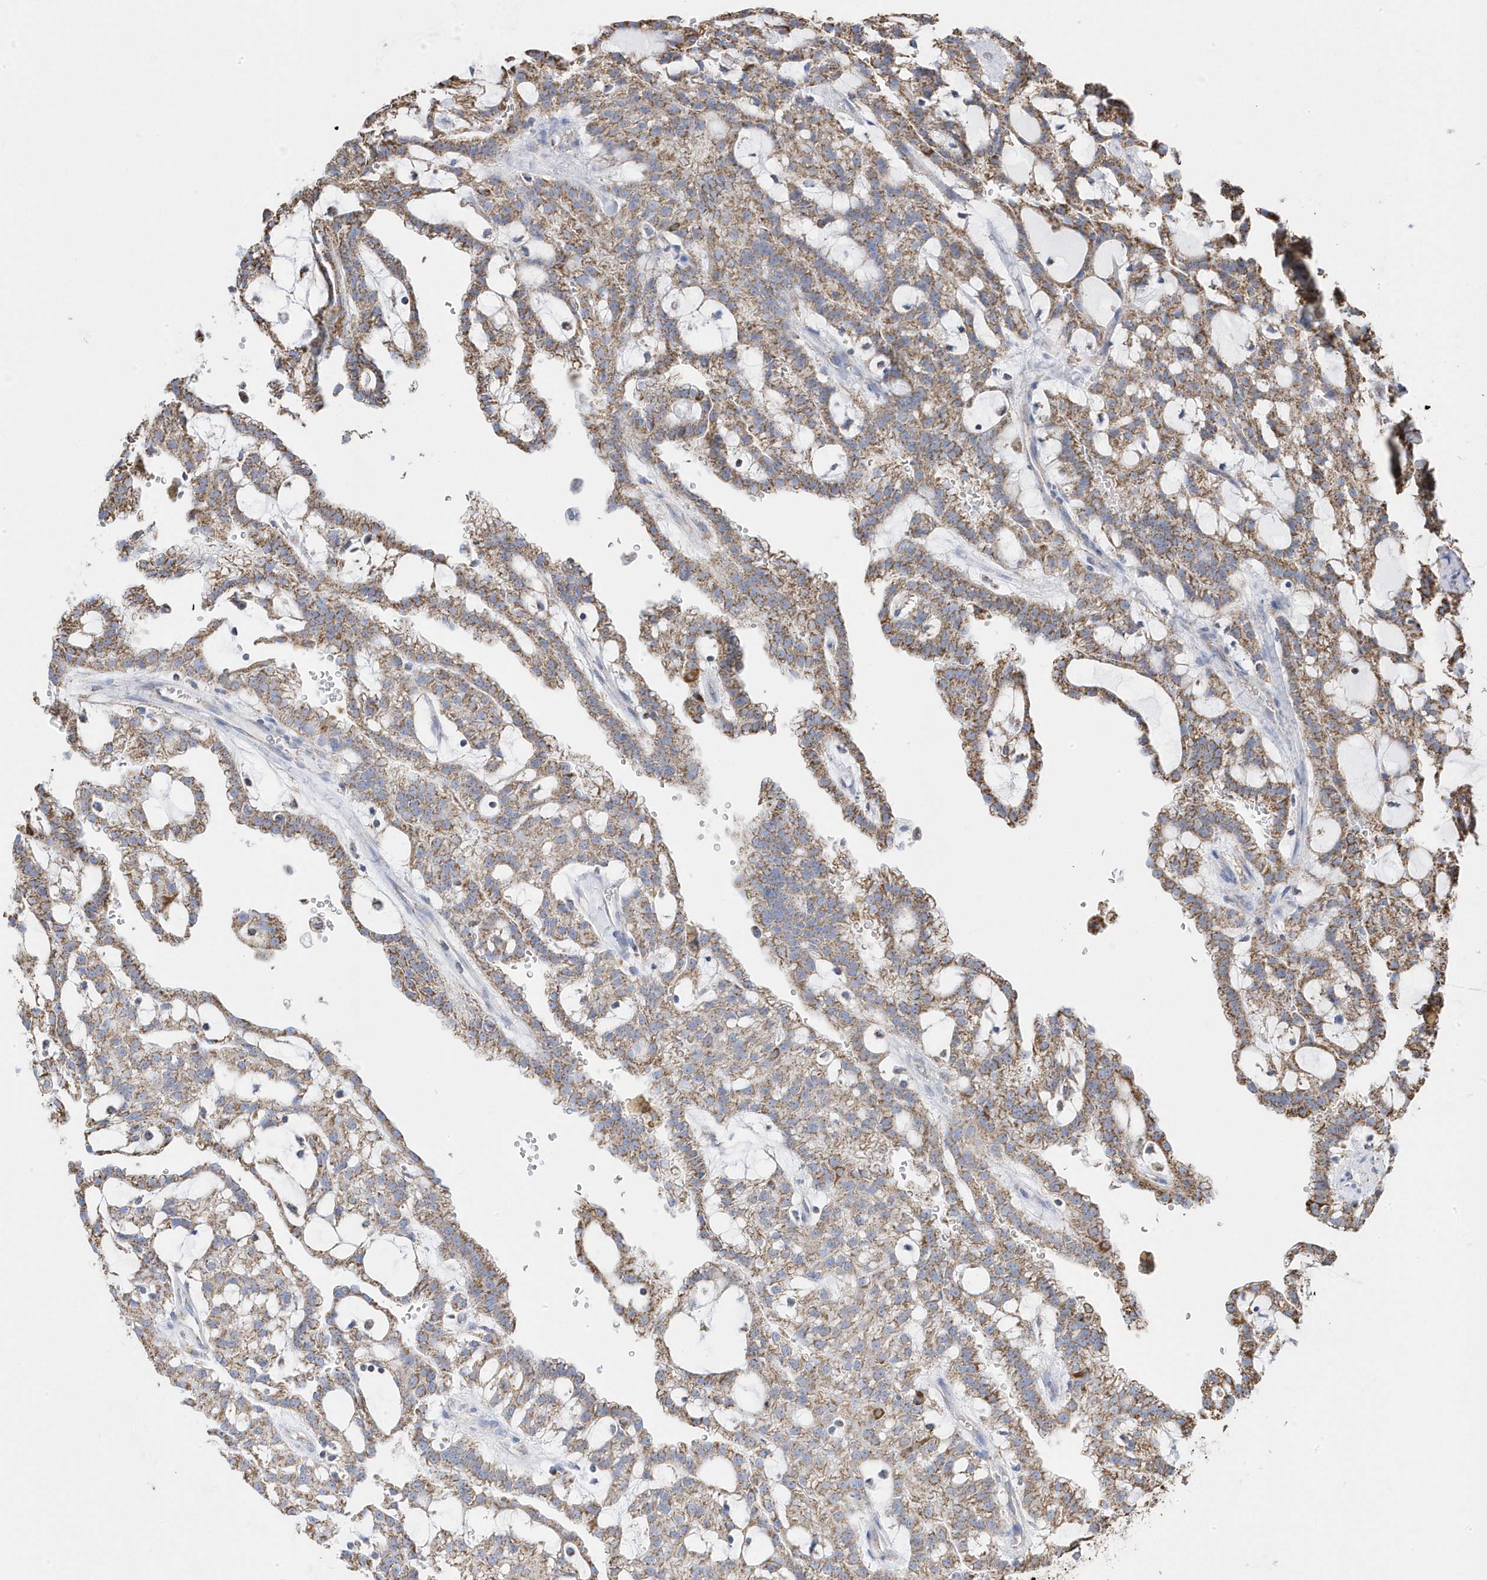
{"staining": {"intensity": "moderate", "quantity": ">75%", "location": "cytoplasmic/membranous"}, "tissue": "renal cancer", "cell_type": "Tumor cells", "image_type": "cancer", "snomed": [{"axis": "morphology", "description": "Adenocarcinoma, NOS"}, {"axis": "topography", "description": "Kidney"}], "caption": "A micrograph of renal cancer (adenocarcinoma) stained for a protein exhibits moderate cytoplasmic/membranous brown staining in tumor cells.", "gene": "GTPBP8", "patient": {"sex": "male", "age": 63}}